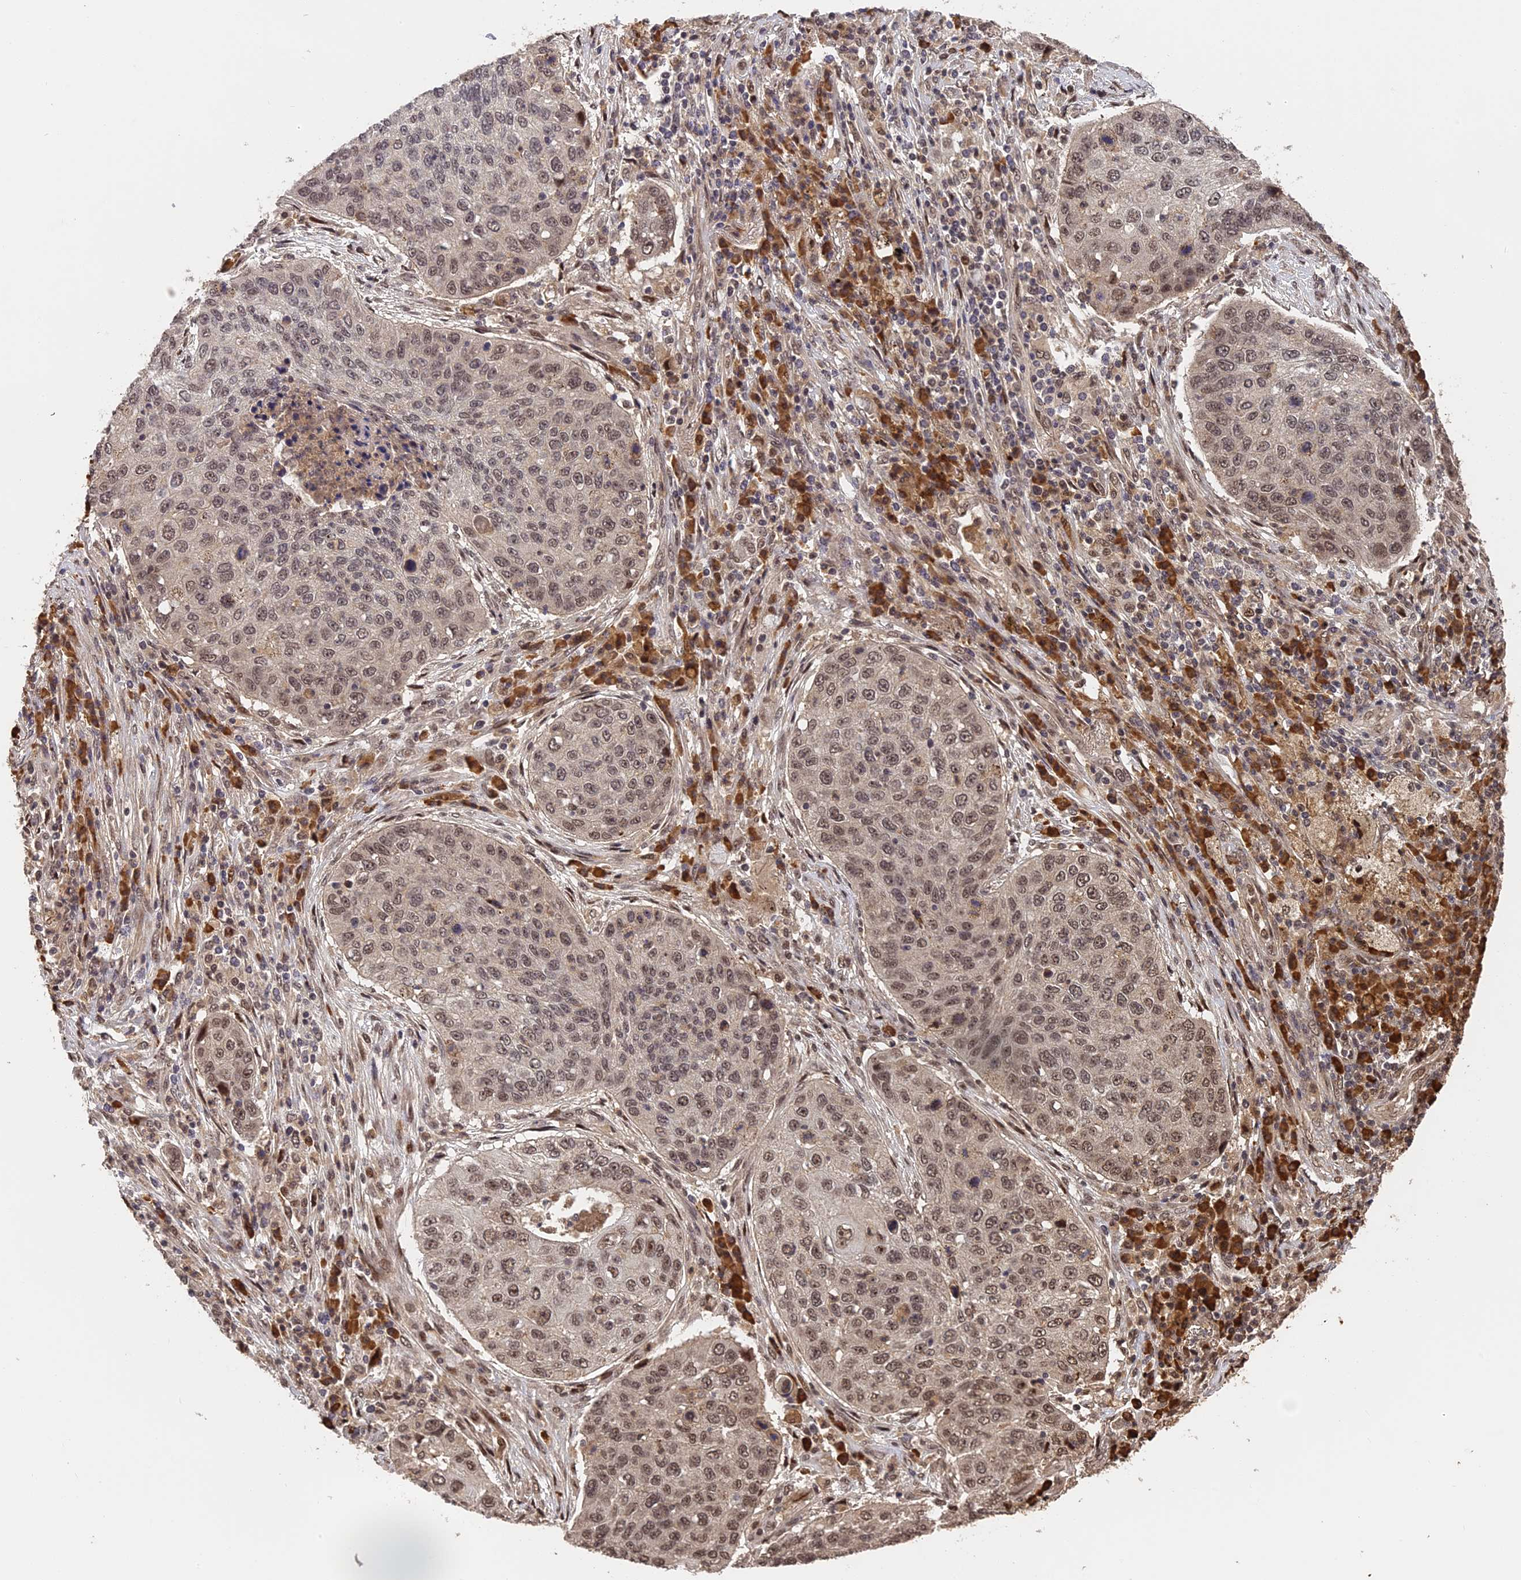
{"staining": {"intensity": "moderate", "quantity": ">75%", "location": "nuclear"}, "tissue": "lung cancer", "cell_type": "Tumor cells", "image_type": "cancer", "snomed": [{"axis": "morphology", "description": "Squamous cell carcinoma, NOS"}, {"axis": "topography", "description": "Lung"}], "caption": "Immunohistochemical staining of human lung squamous cell carcinoma demonstrates medium levels of moderate nuclear positivity in approximately >75% of tumor cells.", "gene": "OSBPL1A", "patient": {"sex": "female", "age": 63}}